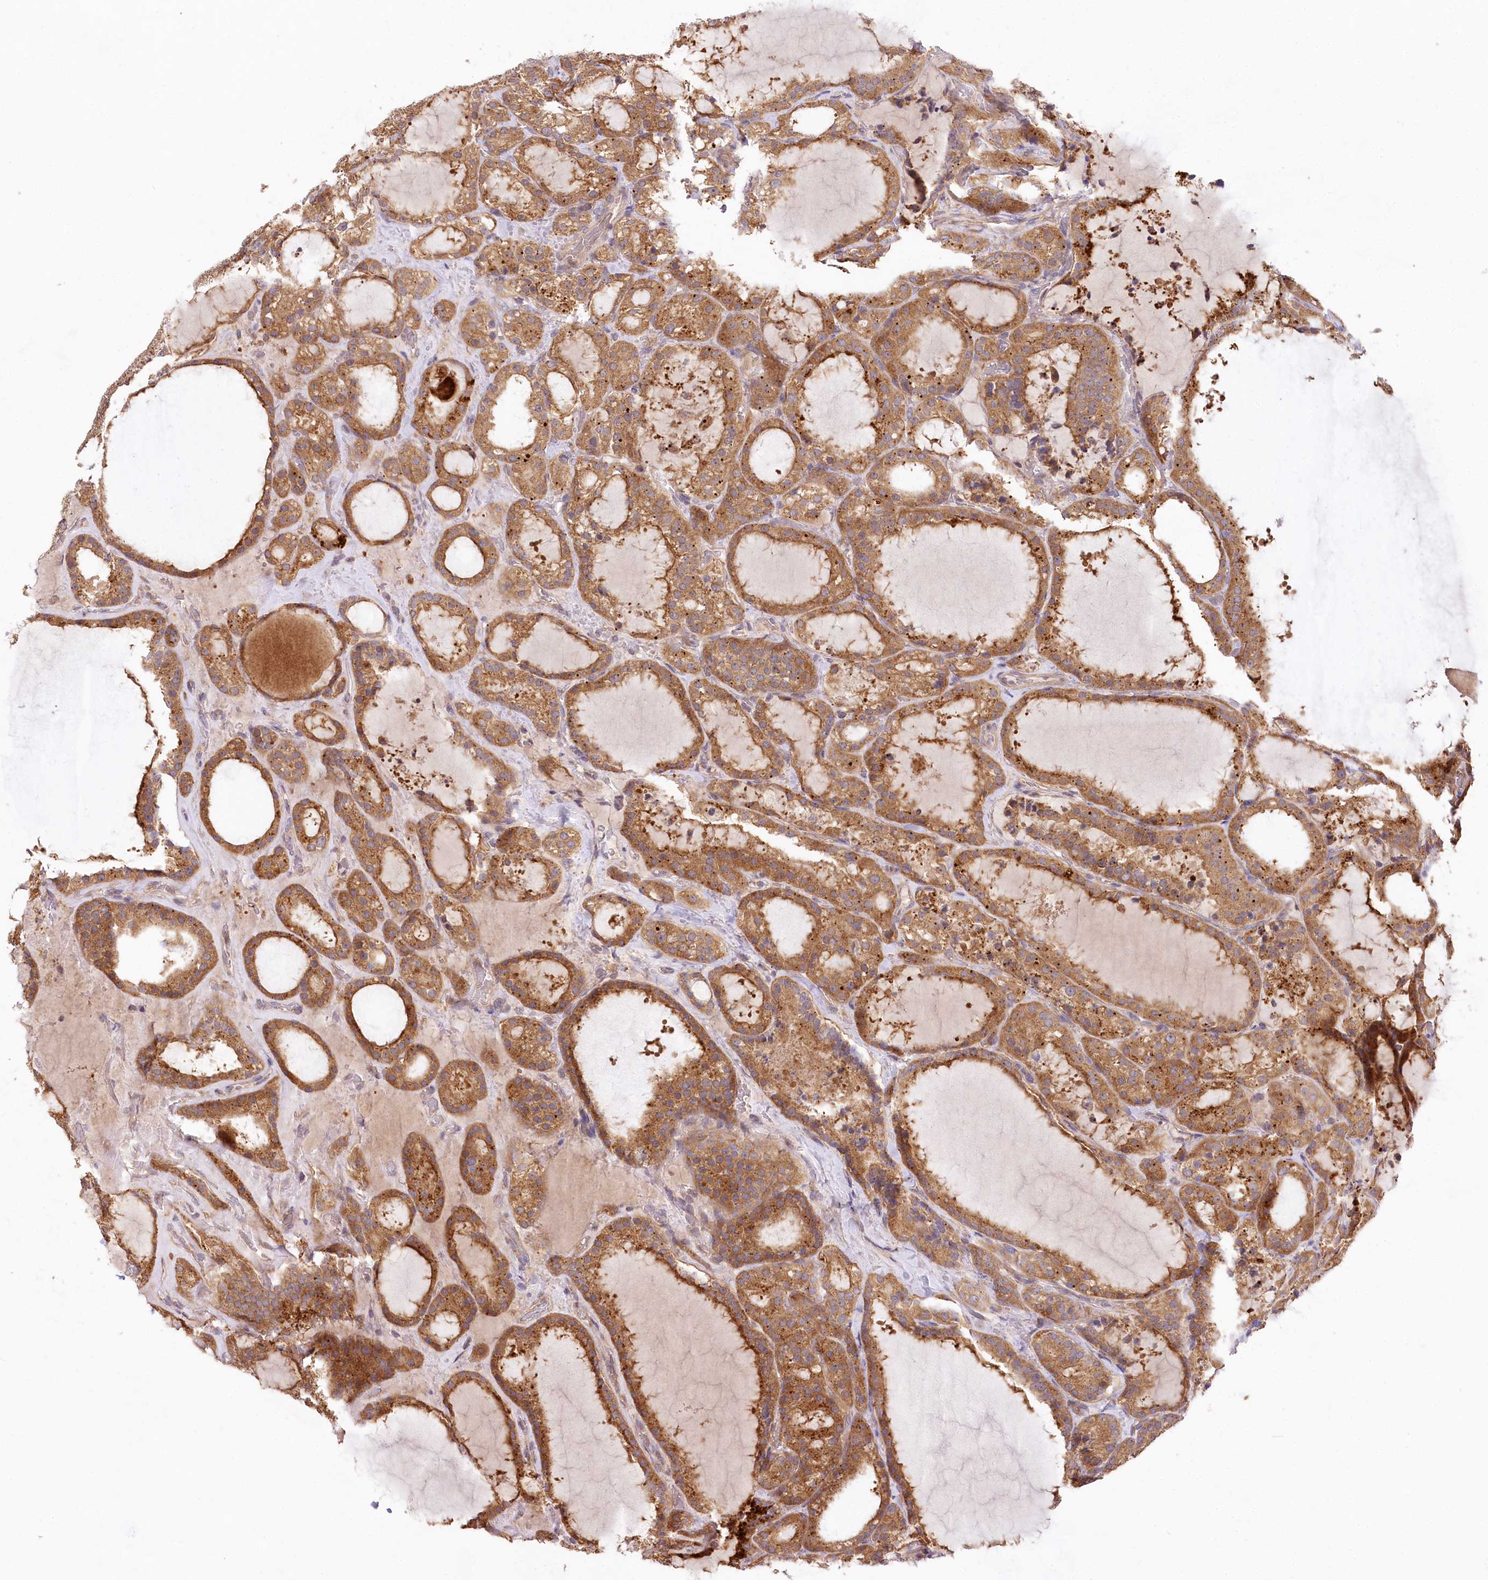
{"staining": {"intensity": "moderate", "quantity": ">75%", "location": "cytoplasmic/membranous"}, "tissue": "thyroid cancer", "cell_type": "Tumor cells", "image_type": "cancer", "snomed": [{"axis": "morphology", "description": "Papillary adenocarcinoma, NOS"}, {"axis": "topography", "description": "Thyroid gland"}], "caption": "This is a micrograph of immunohistochemistry staining of thyroid cancer, which shows moderate expression in the cytoplasmic/membranous of tumor cells.", "gene": "PYROXD1", "patient": {"sex": "male", "age": 77}}